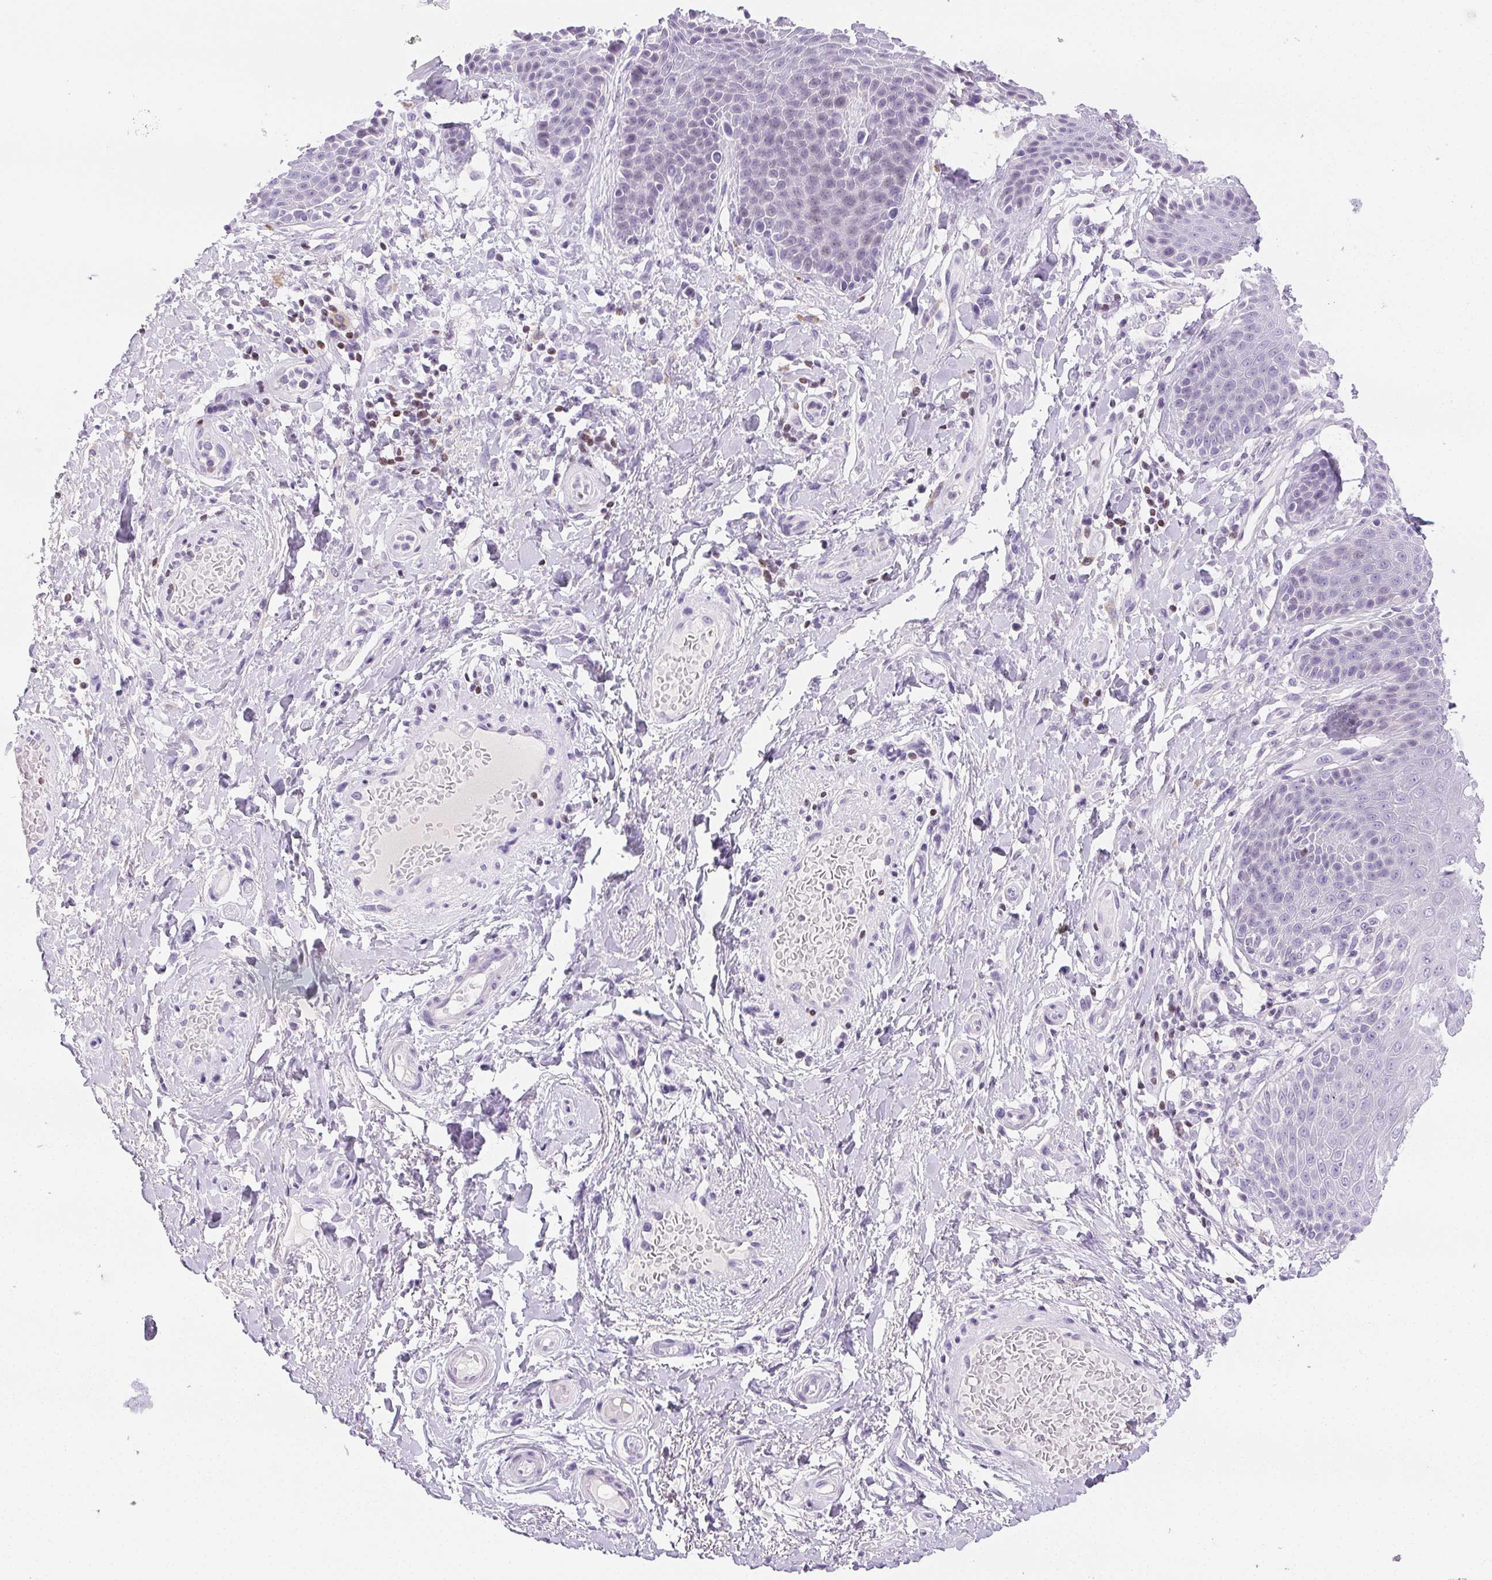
{"staining": {"intensity": "negative", "quantity": "none", "location": "none"}, "tissue": "skin", "cell_type": "Epidermal cells", "image_type": "normal", "snomed": [{"axis": "morphology", "description": "Normal tissue, NOS"}, {"axis": "topography", "description": "Anal"}, {"axis": "topography", "description": "Peripheral nerve tissue"}], "caption": "Epidermal cells are negative for brown protein staining in unremarkable skin. (DAB (3,3'-diaminobenzidine) IHC, high magnification).", "gene": "BEND2", "patient": {"sex": "male", "age": 51}}